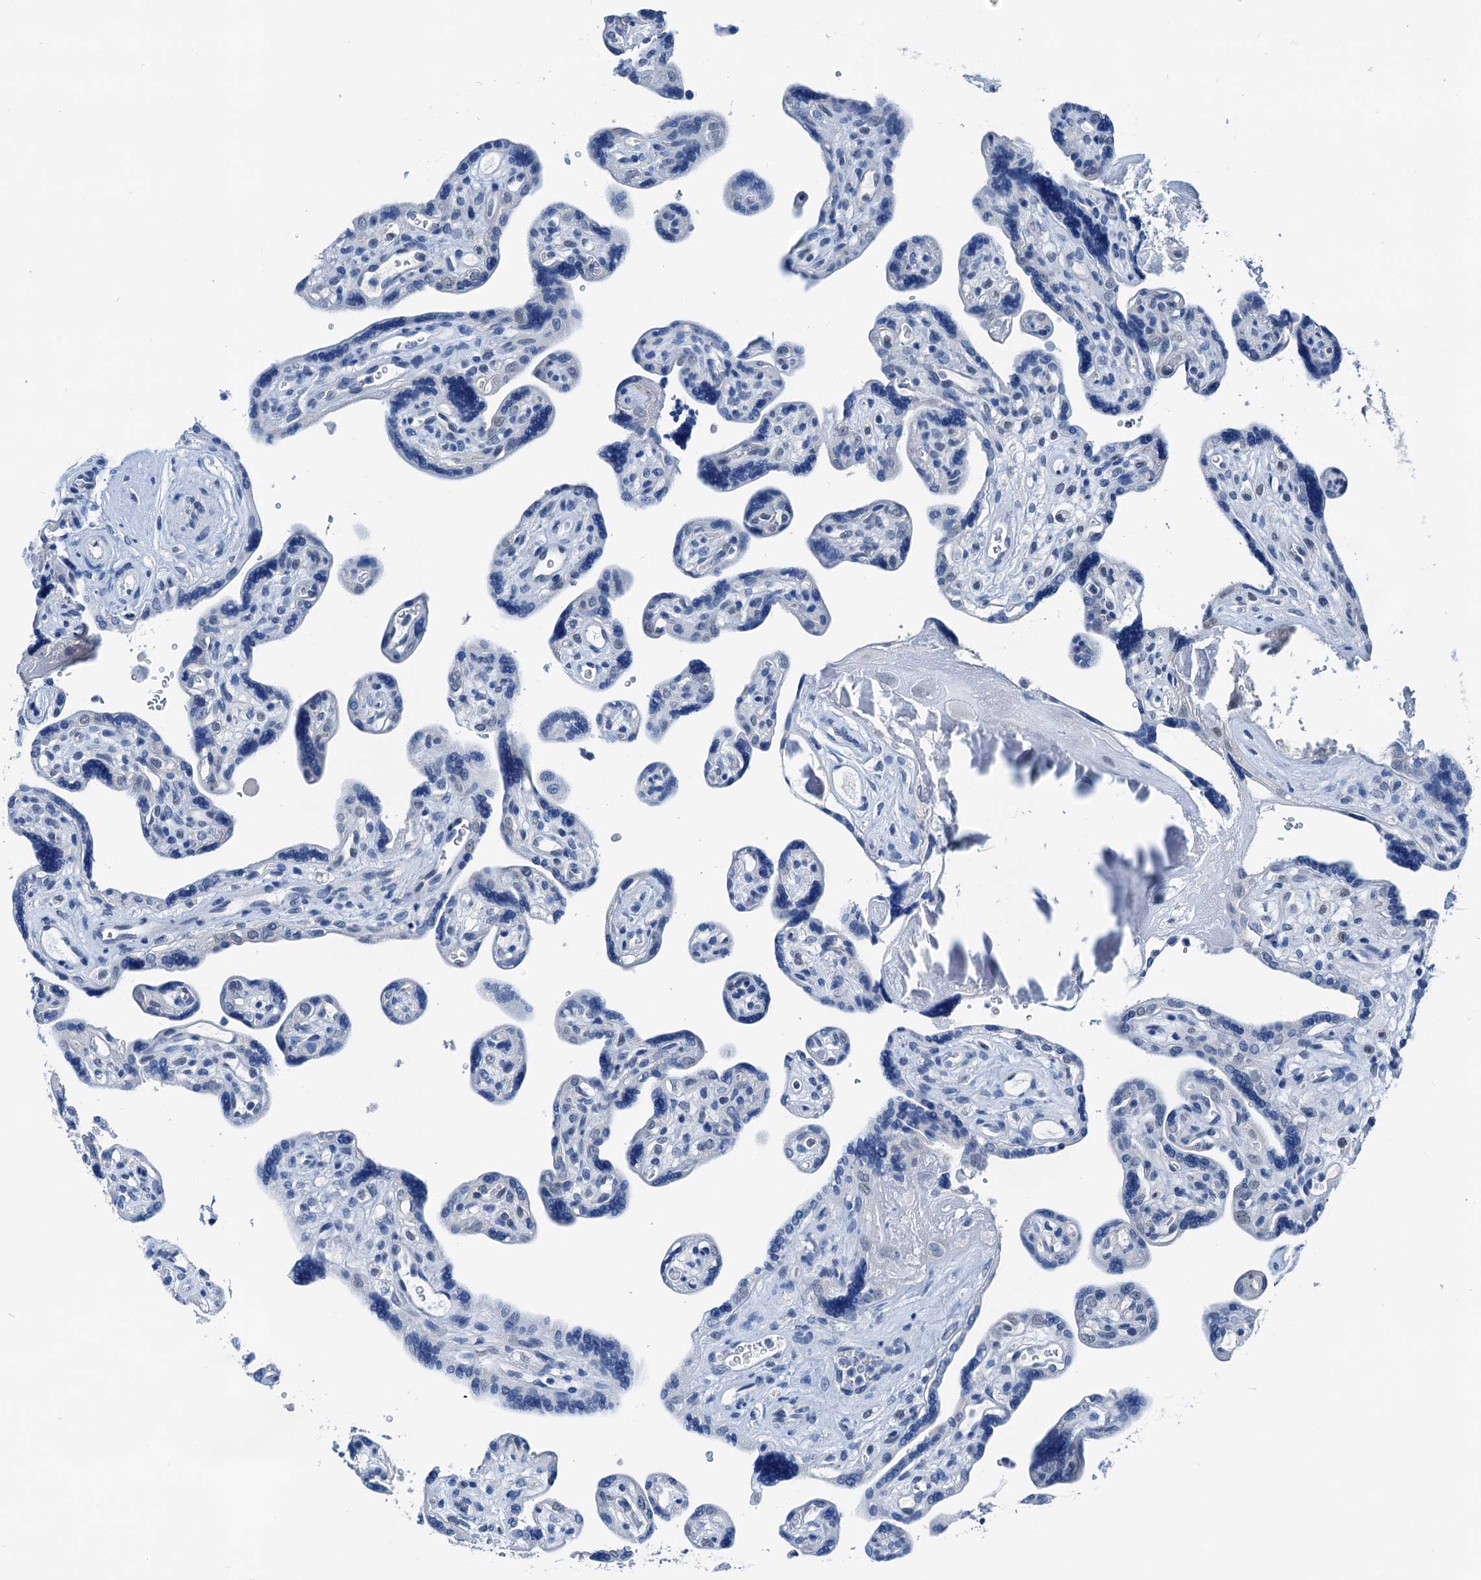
{"staining": {"intensity": "negative", "quantity": "none", "location": "none"}, "tissue": "placenta", "cell_type": "Trophoblastic cells", "image_type": "normal", "snomed": [{"axis": "morphology", "description": "Normal tissue, NOS"}, {"axis": "topography", "description": "Placenta"}], "caption": "IHC of unremarkable placenta shows no positivity in trophoblastic cells.", "gene": "CBLN3", "patient": {"sex": "female", "age": 39}}